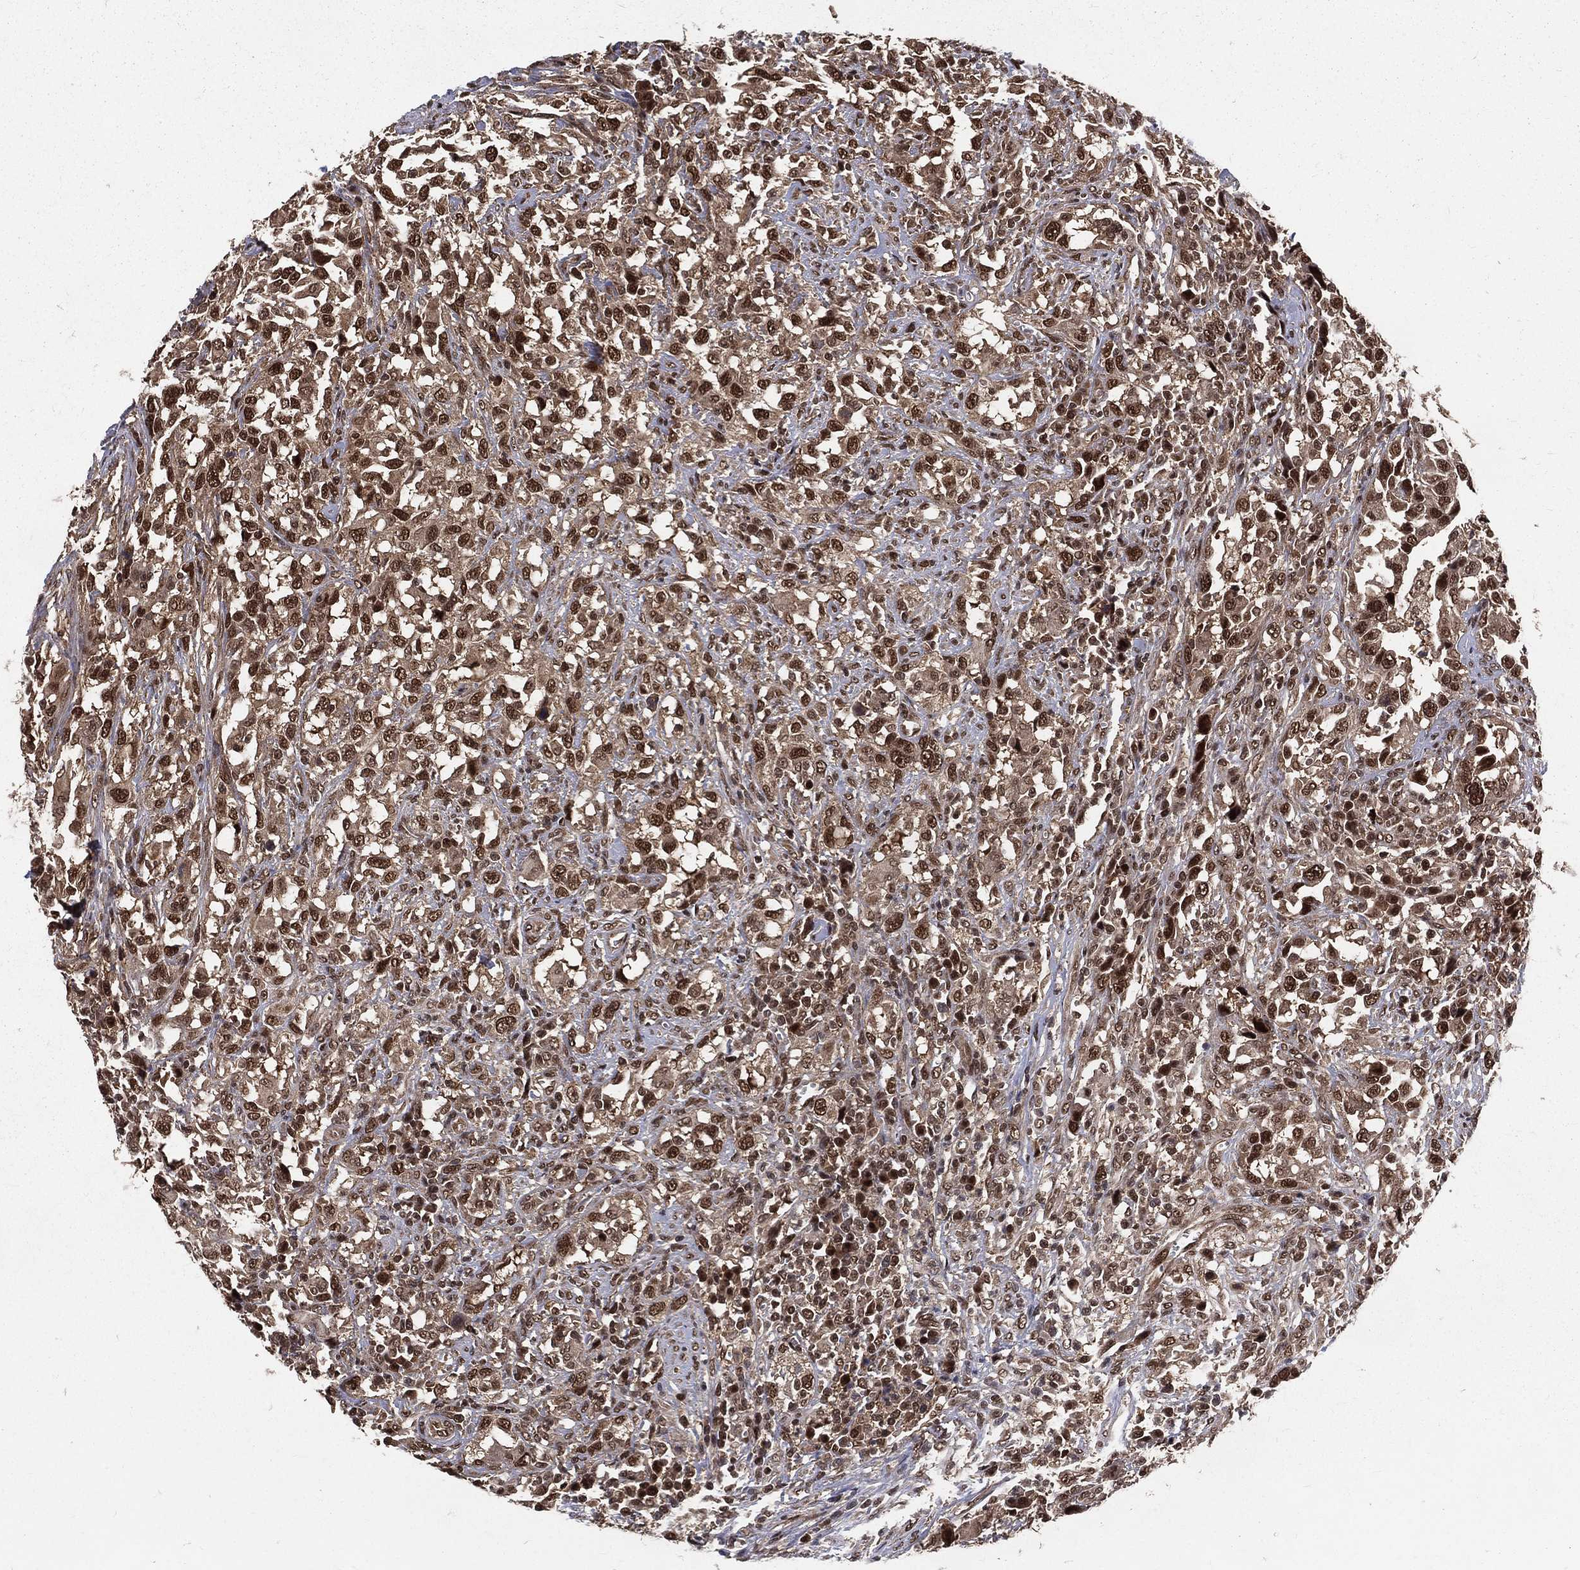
{"staining": {"intensity": "strong", "quantity": ">75%", "location": "nuclear"}, "tissue": "urothelial cancer", "cell_type": "Tumor cells", "image_type": "cancer", "snomed": [{"axis": "morphology", "description": "Urothelial carcinoma, NOS"}, {"axis": "morphology", "description": "Urothelial carcinoma, High grade"}, {"axis": "topography", "description": "Urinary bladder"}], "caption": "This is an image of immunohistochemistry (IHC) staining of transitional cell carcinoma, which shows strong staining in the nuclear of tumor cells.", "gene": "COPS4", "patient": {"sex": "female", "age": 64}}